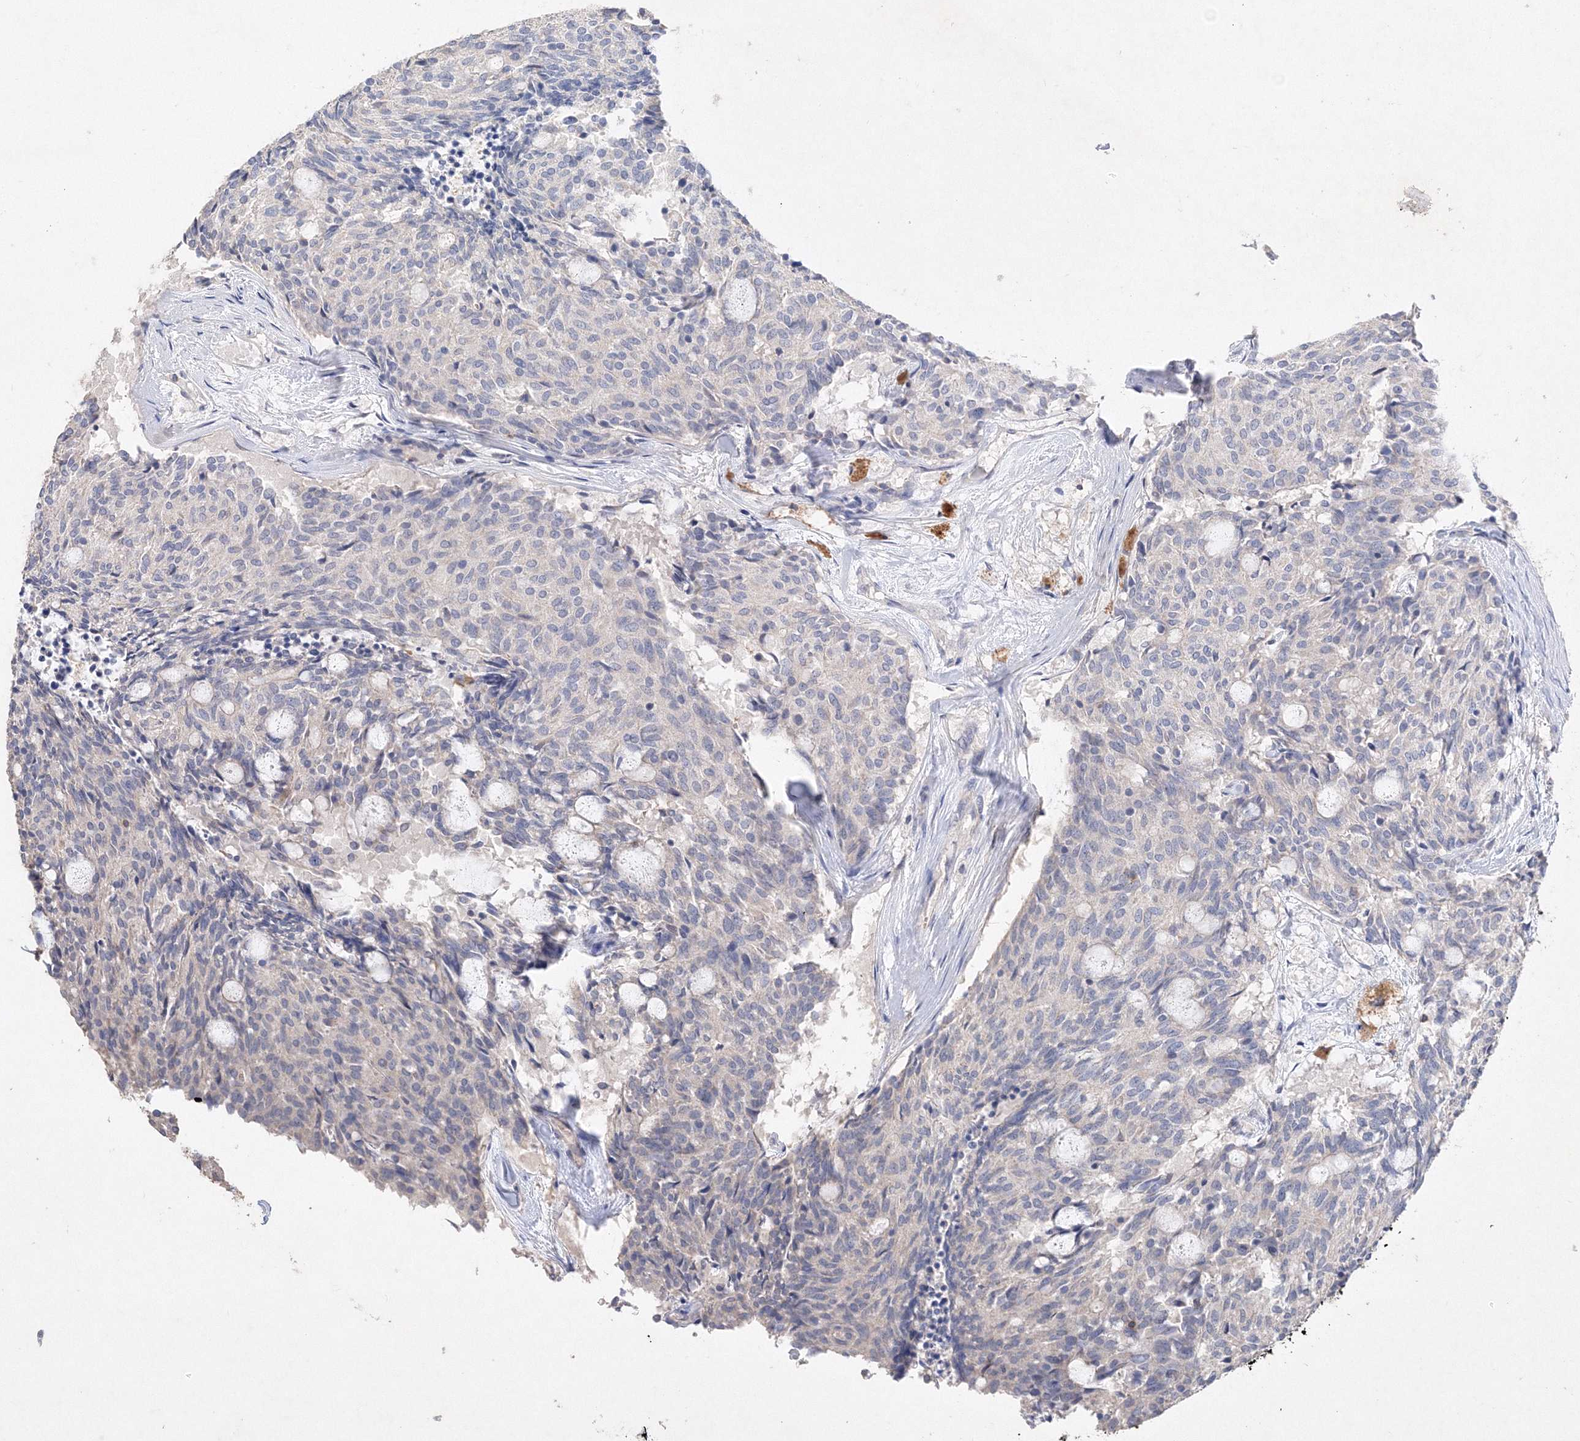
{"staining": {"intensity": "negative", "quantity": "none", "location": "none"}, "tissue": "carcinoid", "cell_type": "Tumor cells", "image_type": "cancer", "snomed": [{"axis": "morphology", "description": "Carcinoid, malignant, NOS"}, {"axis": "topography", "description": "Pancreas"}], "caption": "Carcinoid was stained to show a protein in brown. There is no significant positivity in tumor cells.", "gene": "GLS", "patient": {"sex": "female", "age": 54}}